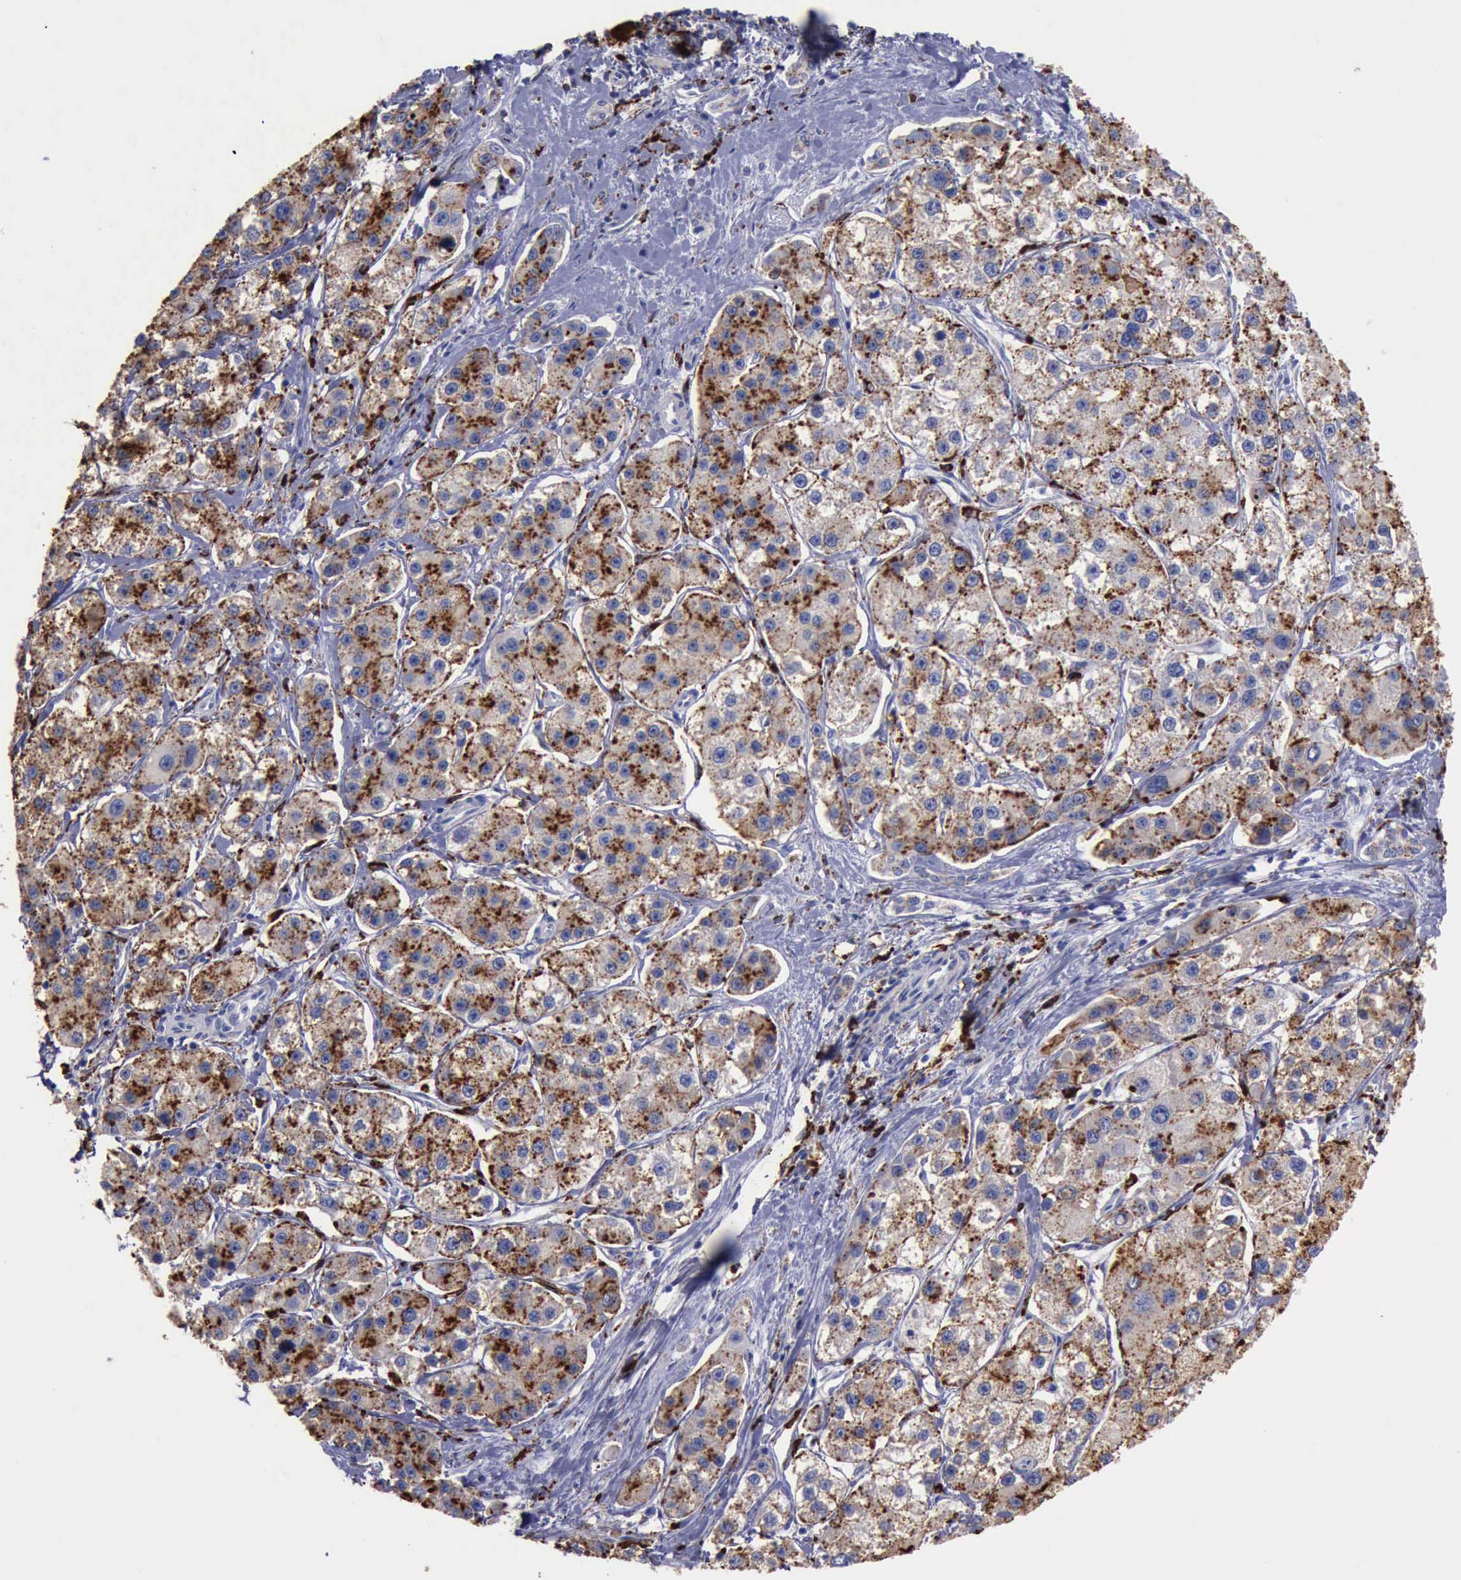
{"staining": {"intensity": "strong", "quantity": ">75%", "location": "cytoplasmic/membranous"}, "tissue": "liver cancer", "cell_type": "Tumor cells", "image_type": "cancer", "snomed": [{"axis": "morphology", "description": "Carcinoma, Hepatocellular, NOS"}, {"axis": "topography", "description": "Liver"}], "caption": "Protein staining demonstrates strong cytoplasmic/membranous positivity in approximately >75% of tumor cells in liver cancer.", "gene": "CTSD", "patient": {"sex": "female", "age": 85}}